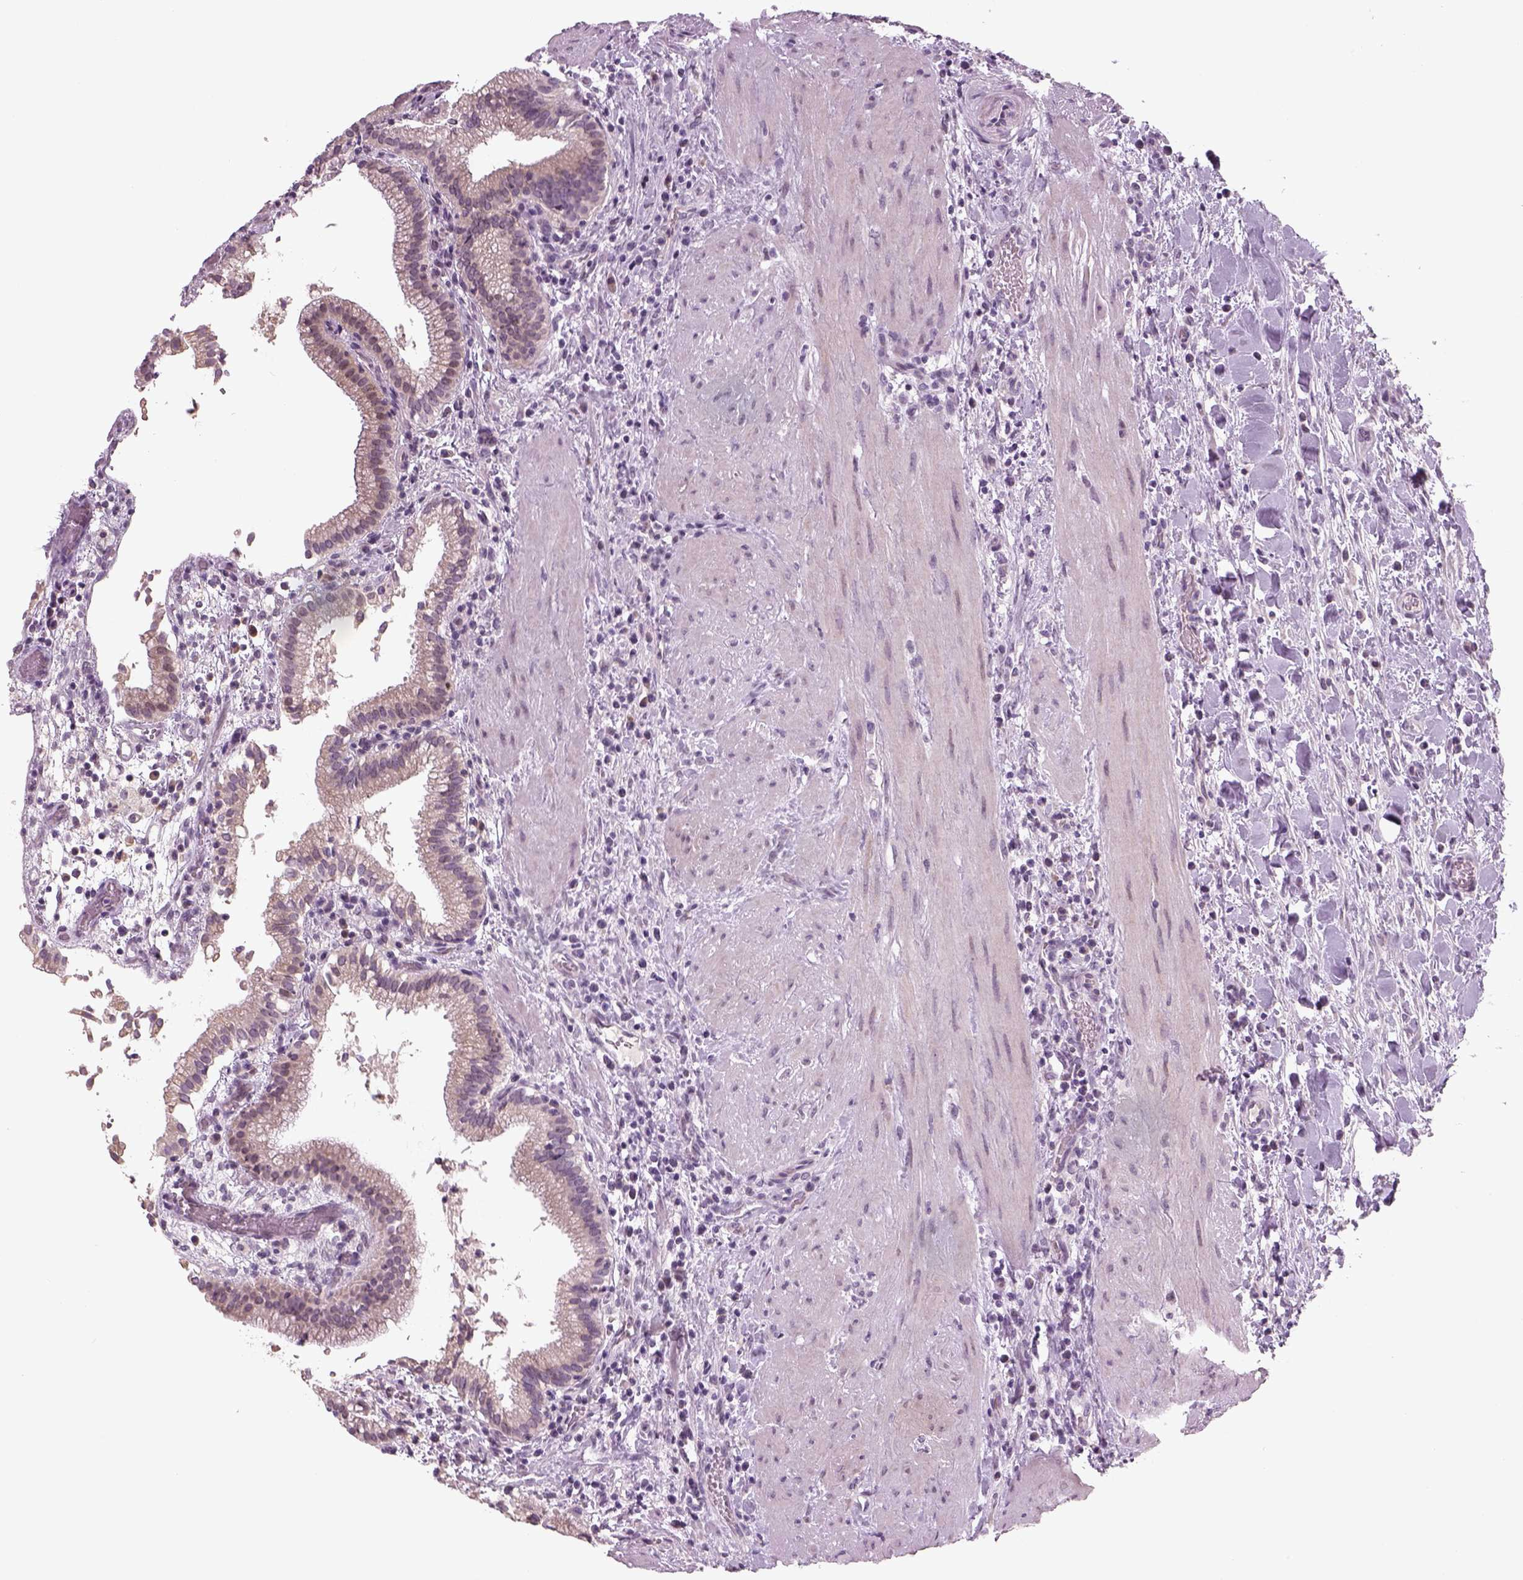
{"staining": {"intensity": "negative", "quantity": "none", "location": "none"}, "tissue": "gallbladder", "cell_type": "Glandular cells", "image_type": "normal", "snomed": [{"axis": "morphology", "description": "Normal tissue, NOS"}, {"axis": "topography", "description": "Gallbladder"}], "caption": "An immunohistochemistry micrograph of unremarkable gallbladder is shown. There is no staining in glandular cells of gallbladder. (Brightfield microscopy of DAB IHC at high magnification).", "gene": "PENK", "patient": {"sex": "male", "age": 42}}